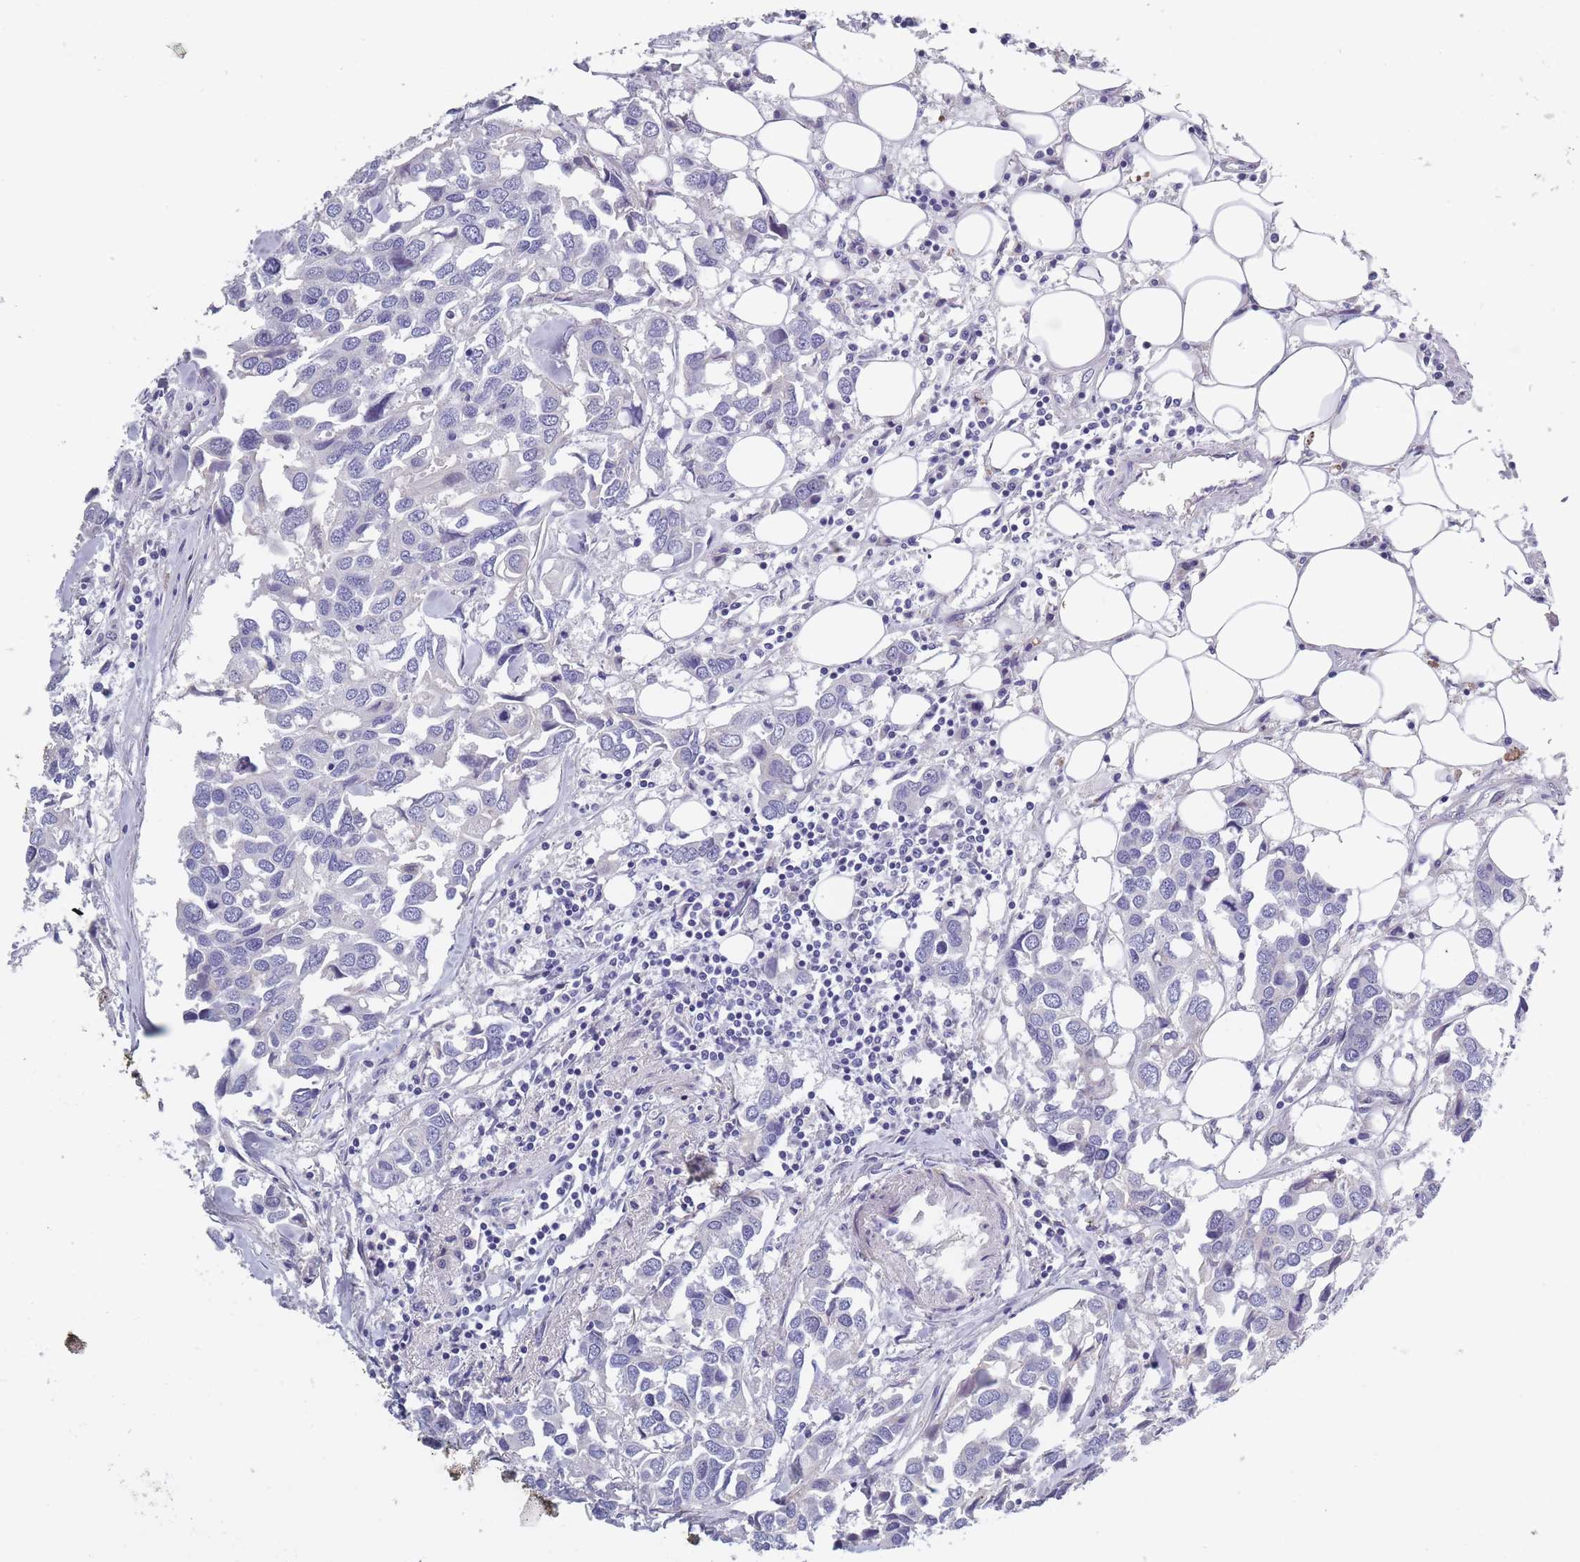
{"staining": {"intensity": "negative", "quantity": "none", "location": "none"}, "tissue": "breast cancer", "cell_type": "Tumor cells", "image_type": "cancer", "snomed": [{"axis": "morphology", "description": "Duct carcinoma"}, {"axis": "topography", "description": "Breast"}], "caption": "IHC micrograph of human intraductal carcinoma (breast) stained for a protein (brown), which displays no expression in tumor cells.", "gene": "OR4C5", "patient": {"sex": "female", "age": 83}}